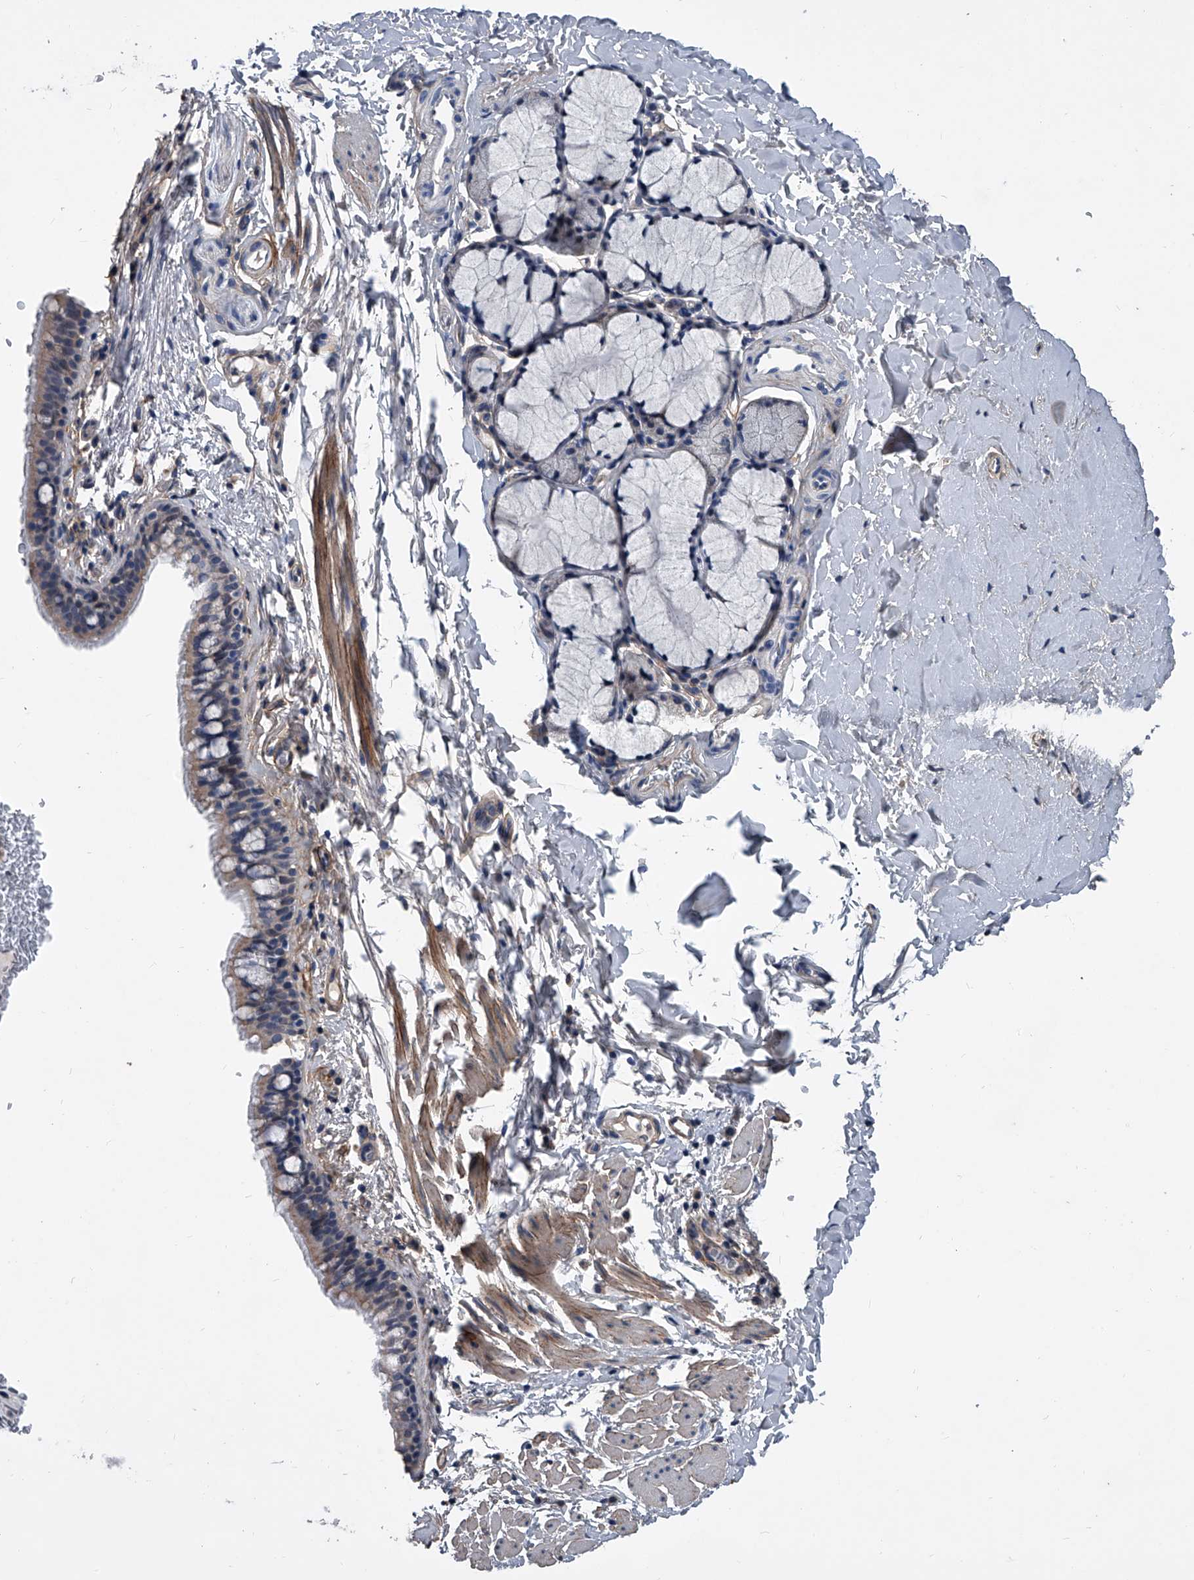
{"staining": {"intensity": "weak", "quantity": "25%-75%", "location": "cytoplasmic/membranous"}, "tissue": "bronchus", "cell_type": "Respiratory epithelial cells", "image_type": "normal", "snomed": [{"axis": "morphology", "description": "Normal tissue, NOS"}, {"axis": "topography", "description": "Cartilage tissue"}, {"axis": "topography", "description": "Bronchus"}], "caption": "Weak cytoplasmic/membranous expression is identified in about 25%-75% of respiratory epithelial cells in normal bronchus. (DAB = brown stain, brightfield microscopy at high magnification).", "gene": "PHACTR1", "patient": {"sex": "female", "age": 36}}